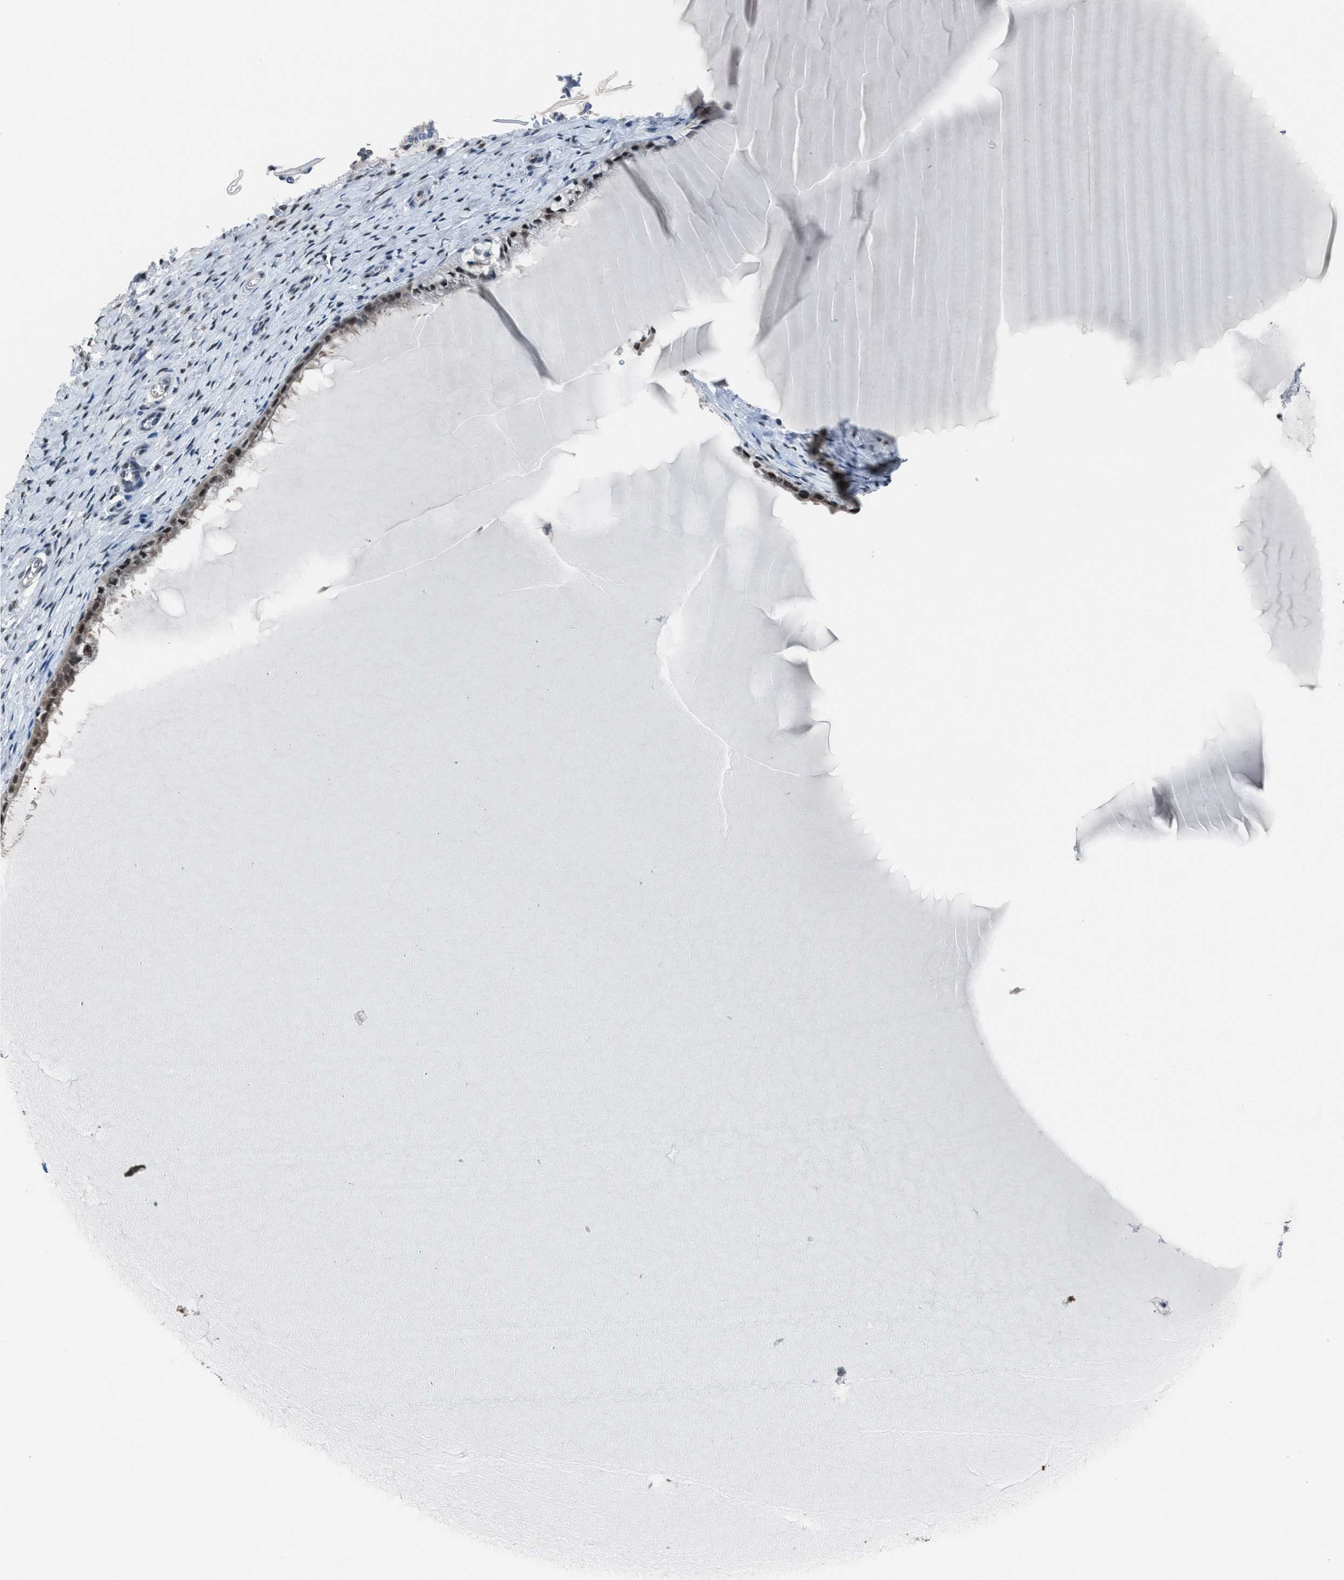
{"staining": {"intensity": "weak", "quantity": "25%-75%", "location": "nuclear"}, "tissue": "cervix", "cell_type": "Glandular cells", "image_type": "normal", "snomed": [{"axis": "morphology", "description": "Normal tissue, NOS"}, {"axis": "topography", "description": "Cervix"}], "caption": "Weak nuclear protein expression is present in about 25%-75% of glandular cells in cervix. The protein of interest is shown in brown color, while the nuclei are stained blue.", "gene": "ZNF276", "patient": {"sex": "female", "age": 55}}